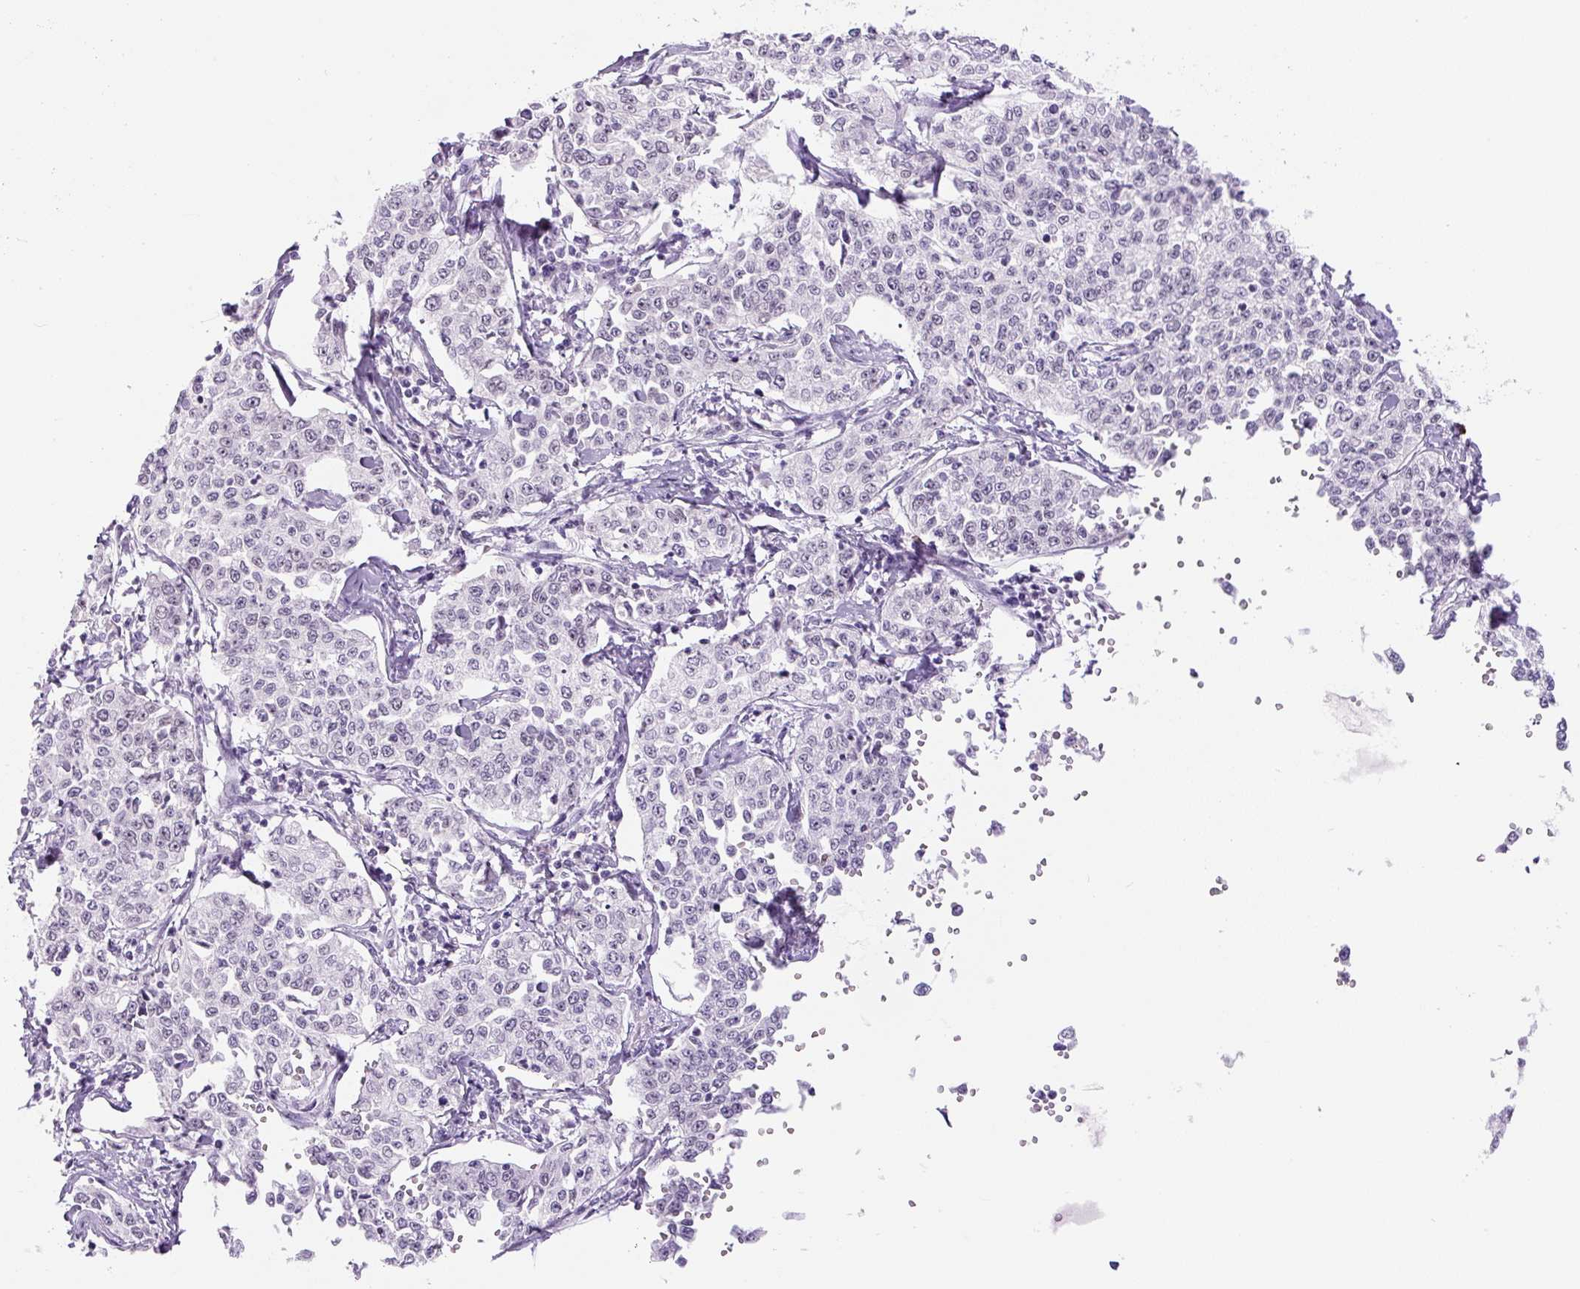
{"staining": {"intensity": "negative", "quantity": "none", "location": "none"}, "tissue": "cervical cancer", "cell_type": "Tumor cells", "image_type": "cancer", "snomed": [{"axis": "morphology", "description": "Squamous cell carcinoma, NOS"}, {"axis": "topography", "description": "Cervix"}], "caption": "Protein analysis of cervical squamous cell carcinoma exhibits no significant expression in tumor cells.", "gene": "SIX1", "patient": {"sex": "female", "age": 35}}